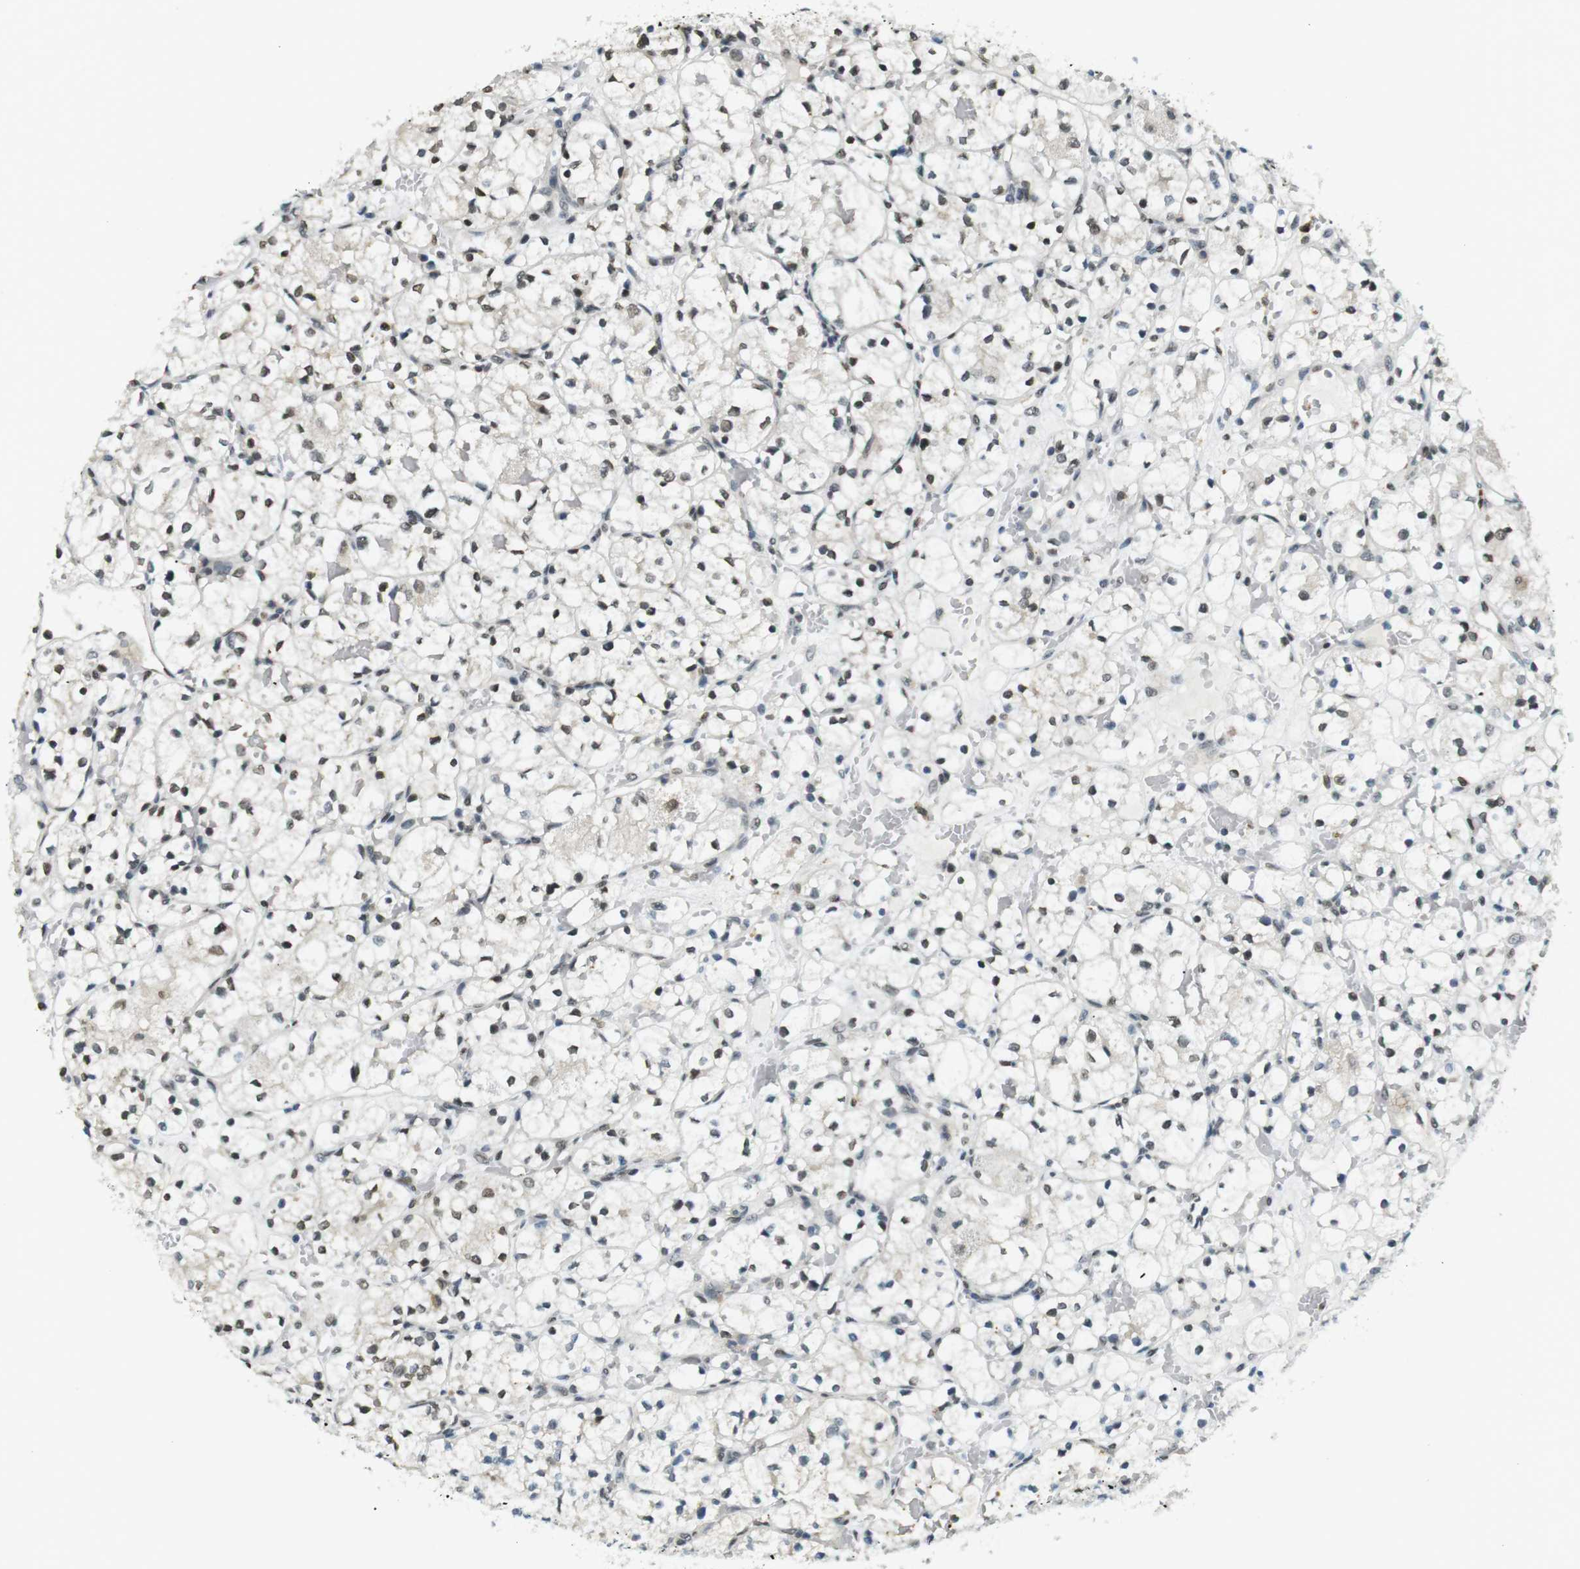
{"staining": {"intensity": "moderate", "quantity": "25%-75%", "location": "nuclear"}, "tissue": "renal cancer", "cell_type": "Tumor cells", "image_type": "cancer", "snomed": [{"axis": "morphology", "description": "Adenocarcinoma, NOS"}, {"axis": "topography", "description": "Kidney"}], "caption": "This is an image of immunohistochemistry (IHC) staining of adenocarcinoma (renal), which shows moderate staining in the nuclear of tumor cells.", "gene": "USP7", "patient": {"sex": "female", "age": 60}}